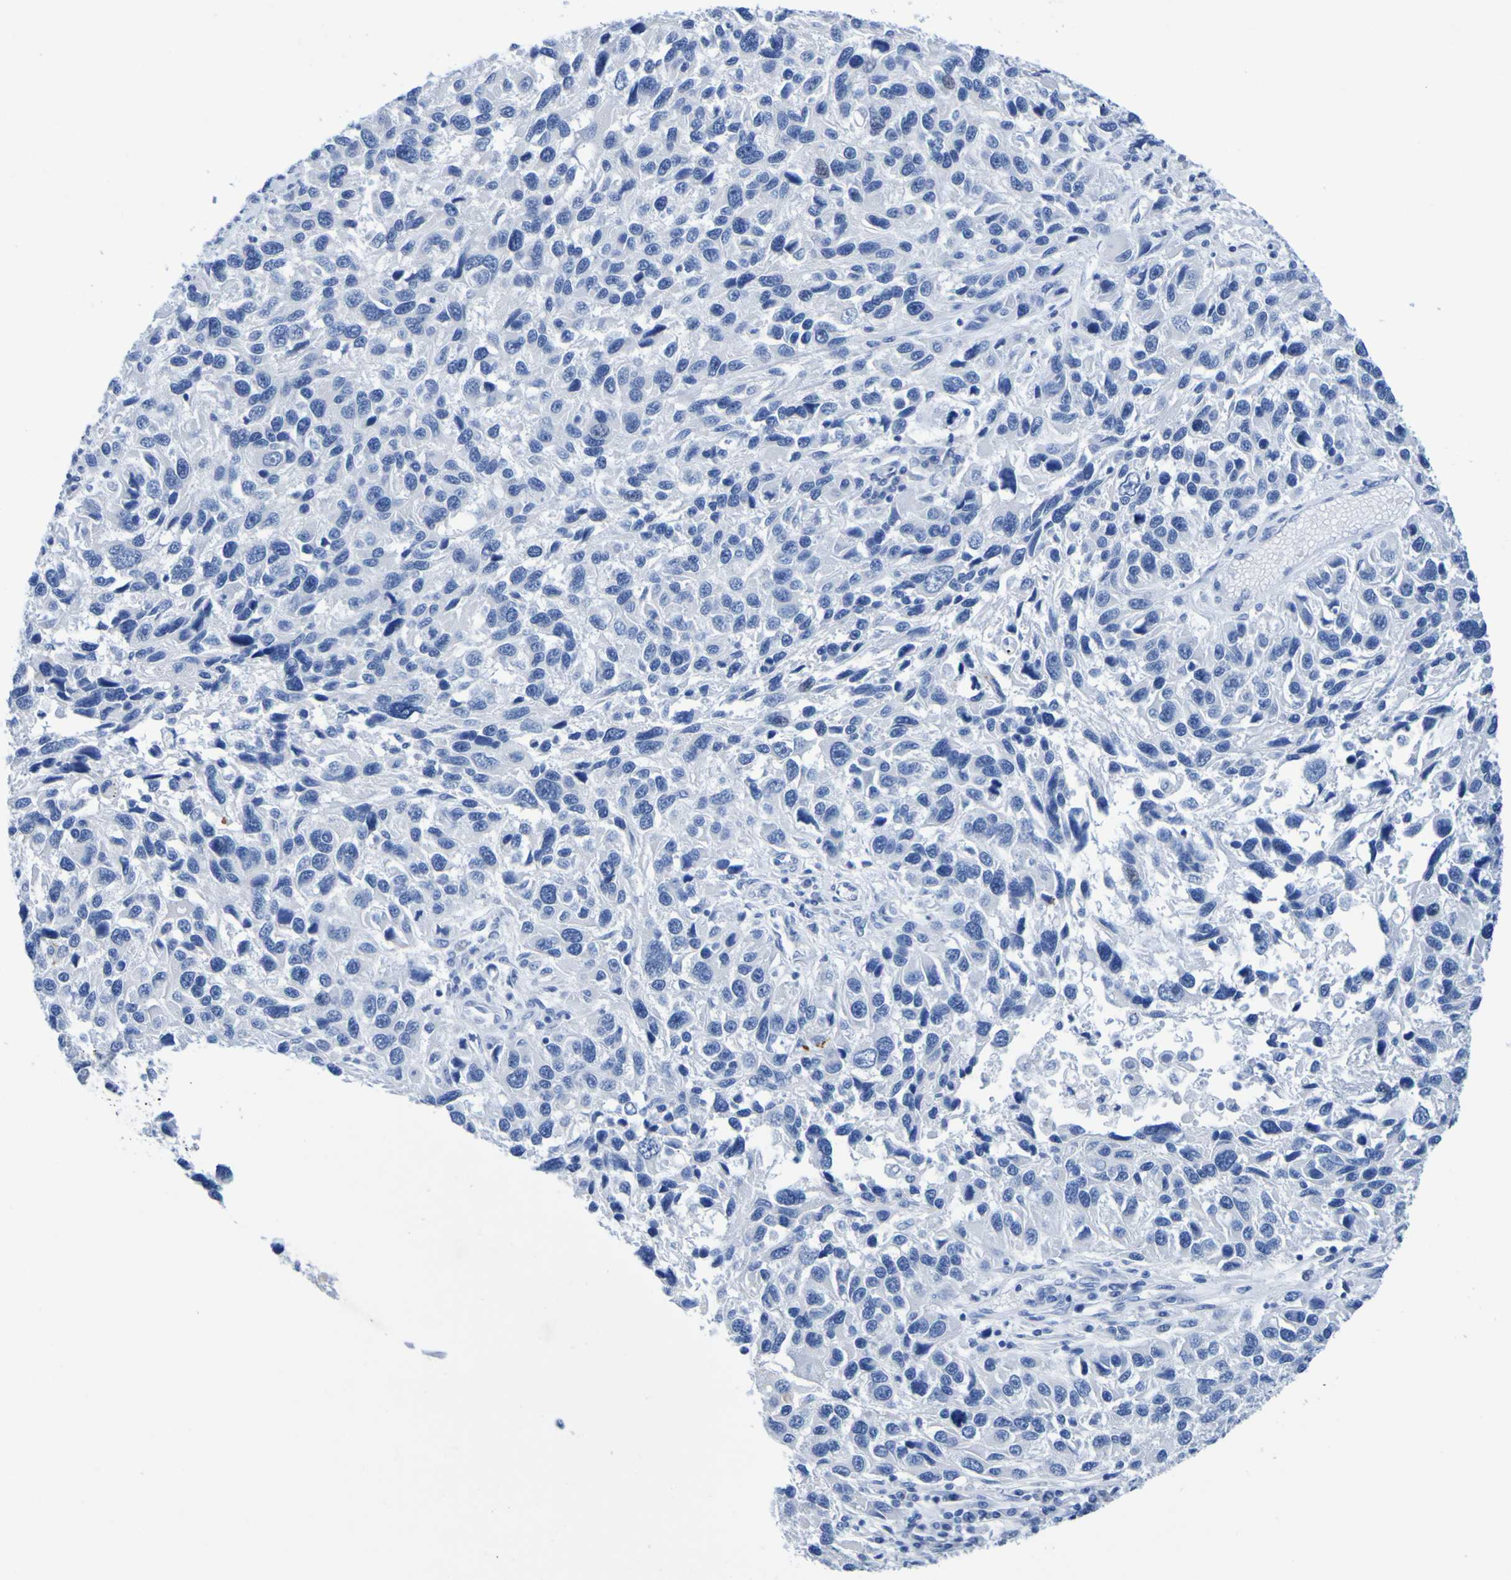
{"staining": {"intensity": "negative", "quantity": "none", "location": "none"}, "tissue": "melanoma", "cell_type": "Tumor cells", "image_type": "cancer", "snomed": [{"axis": "morphology", "description": "Malignant melanoma, NOS"}, {"axis": "topography", "description": "Skin"}], "caption": "Immunohistochemical staining of malignant melanoma displays no significant positivity in tumor cells. (DAB (3,3'-diaminobenzidine) IHC, high magnification).", "gene": "DPEP1", "patient": {"sex": "male", "age": 53}}